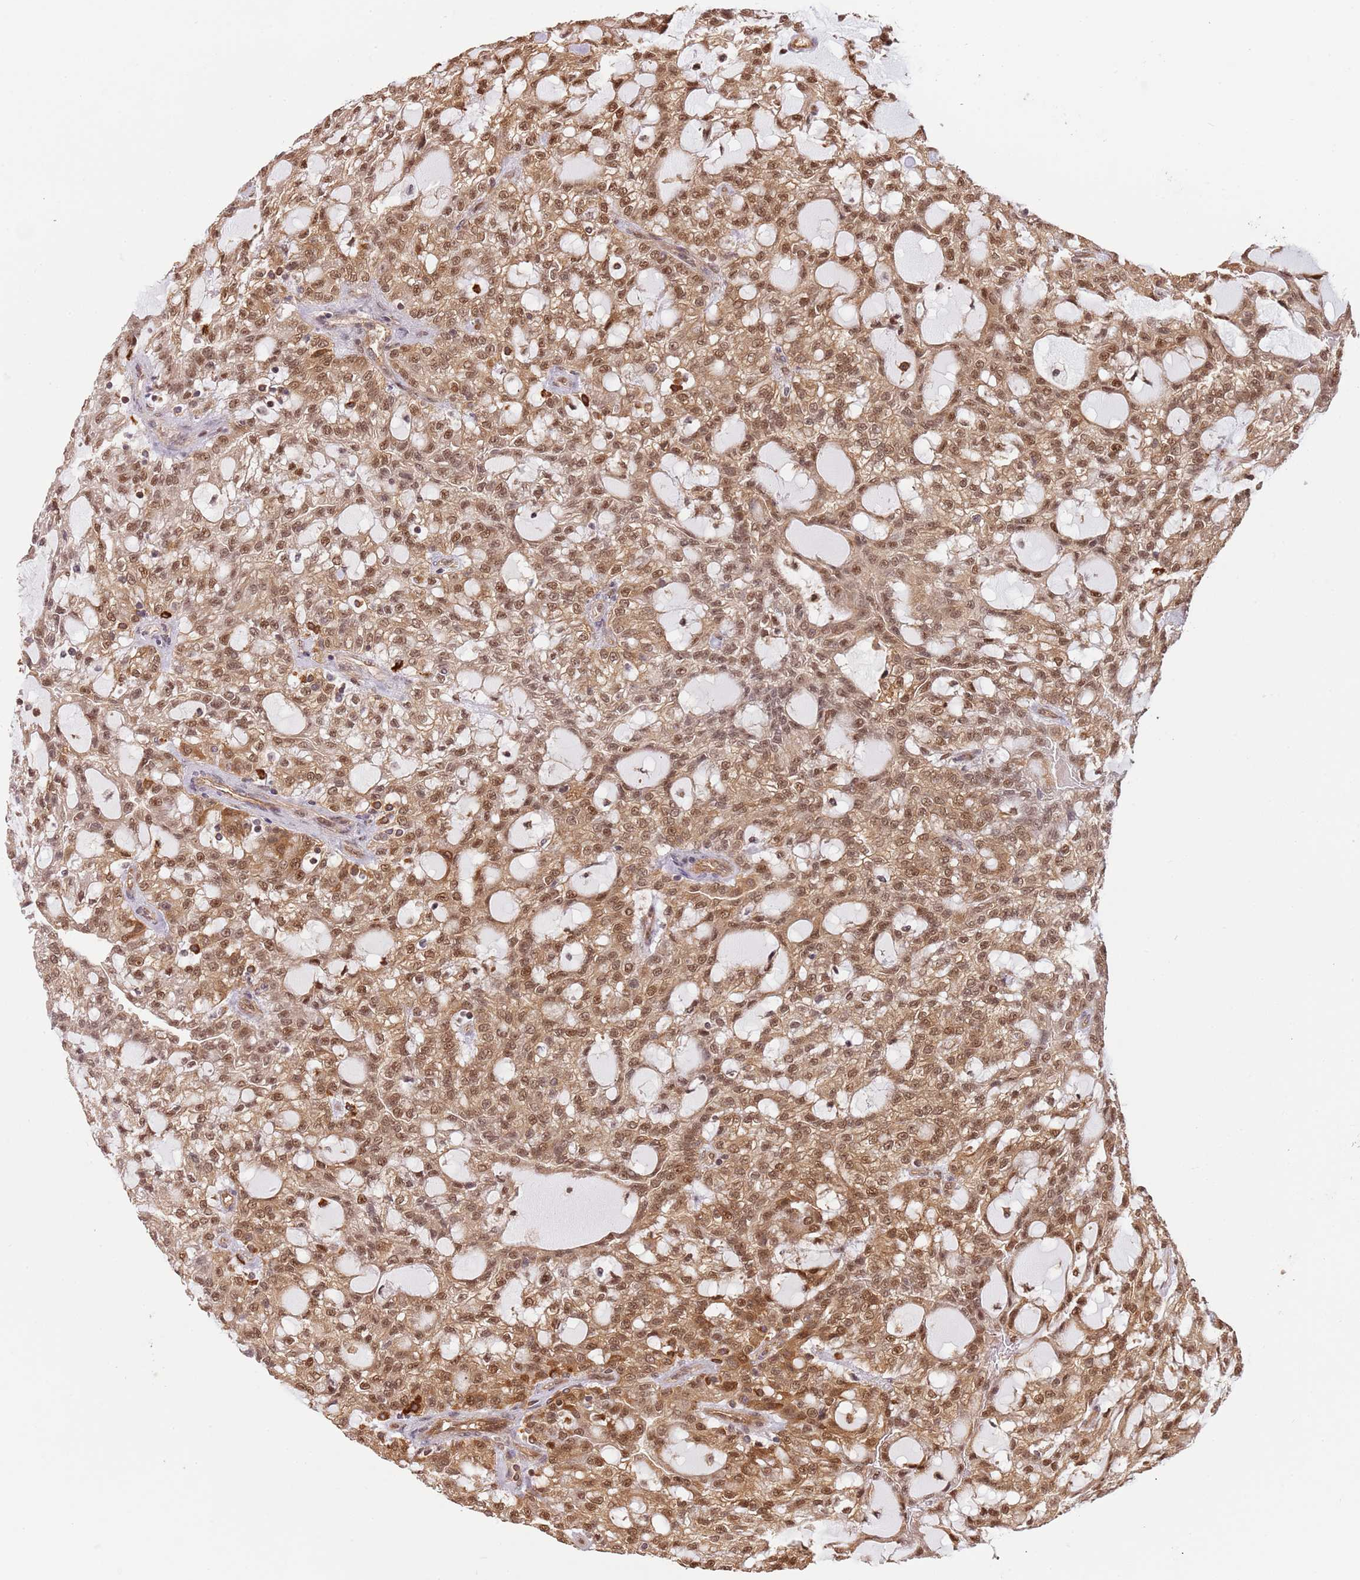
{"staining": {"intensity": "moderate", "quantity": ">75%", "location": "cytoplasmic/membranous,nuclear"}, "tissue": "renal cancer", "cell_type": "Tumor cells", "image_type": "cancer", "snomed": [{"axis": "morphology", "description": "Adenocarcinoma, NOS"}, {"axis": "topography", "description": "Kidney"}], "caption": "Immunohistochemical staining of human renal cancer displays medium levels of moderate cytoplasmic/membranous and nuclear positivity in about >75% of tumor cells.", "gene": "PLSCR5", "patient": {"sex": "male", "age": 63}}